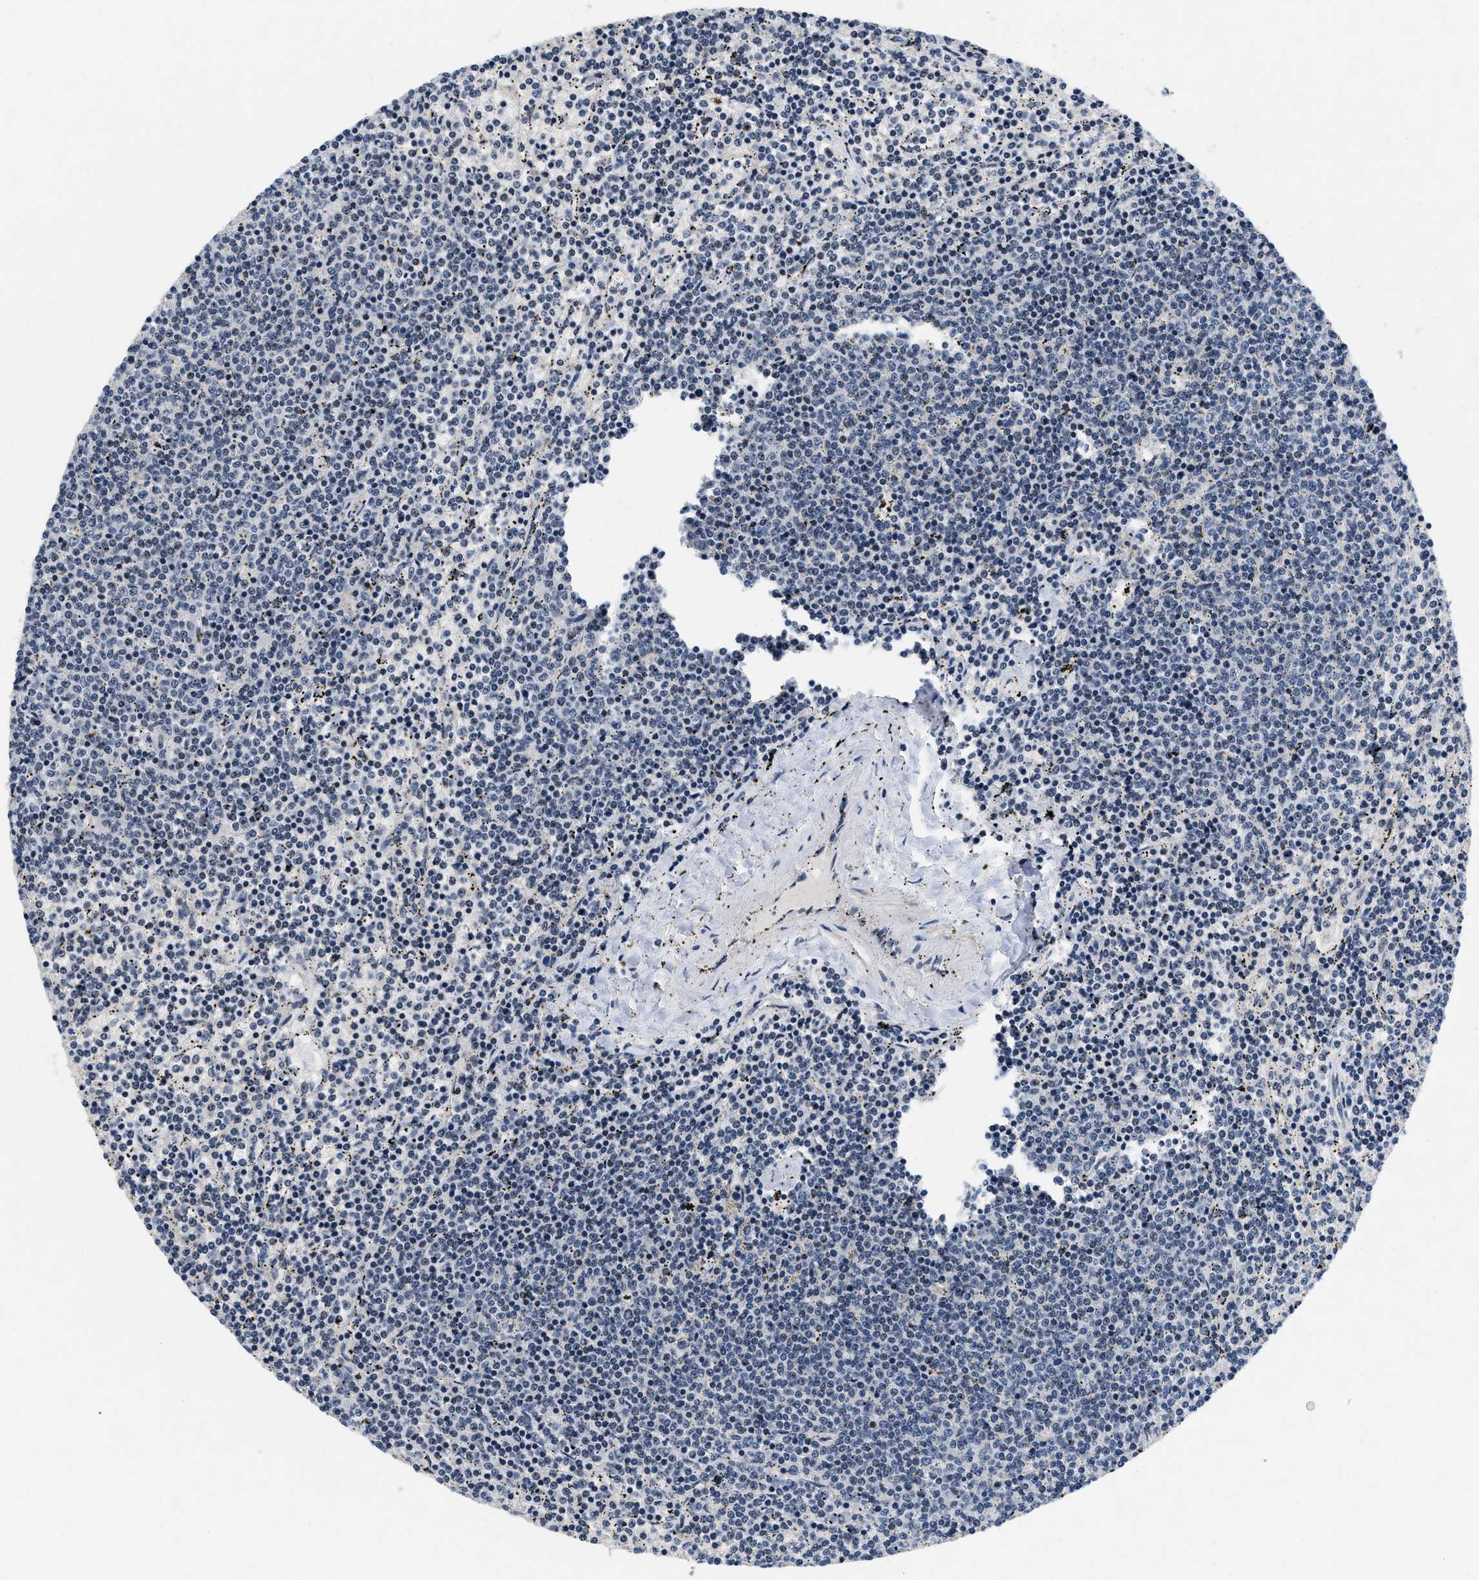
{"staining": {"intensity": "negative", "quantity": "none", "location": "none"}, "tissue": "lymphoma", "cell_type": "Tumor cells", "image_type": "cancer", "snomed": [{"axis": "morphology", "description": "Malignant lymphoma, non-Hodgkin's type, Low grade"}, {"axis": "topography", "description": "Spleen"}], "caption": "Tumor cells show no significant staining in low-grade malignant lymphoma, non-Hodgkin's type.", "gene": "VIP", "patient": {"sex": "female", "age": 50}}